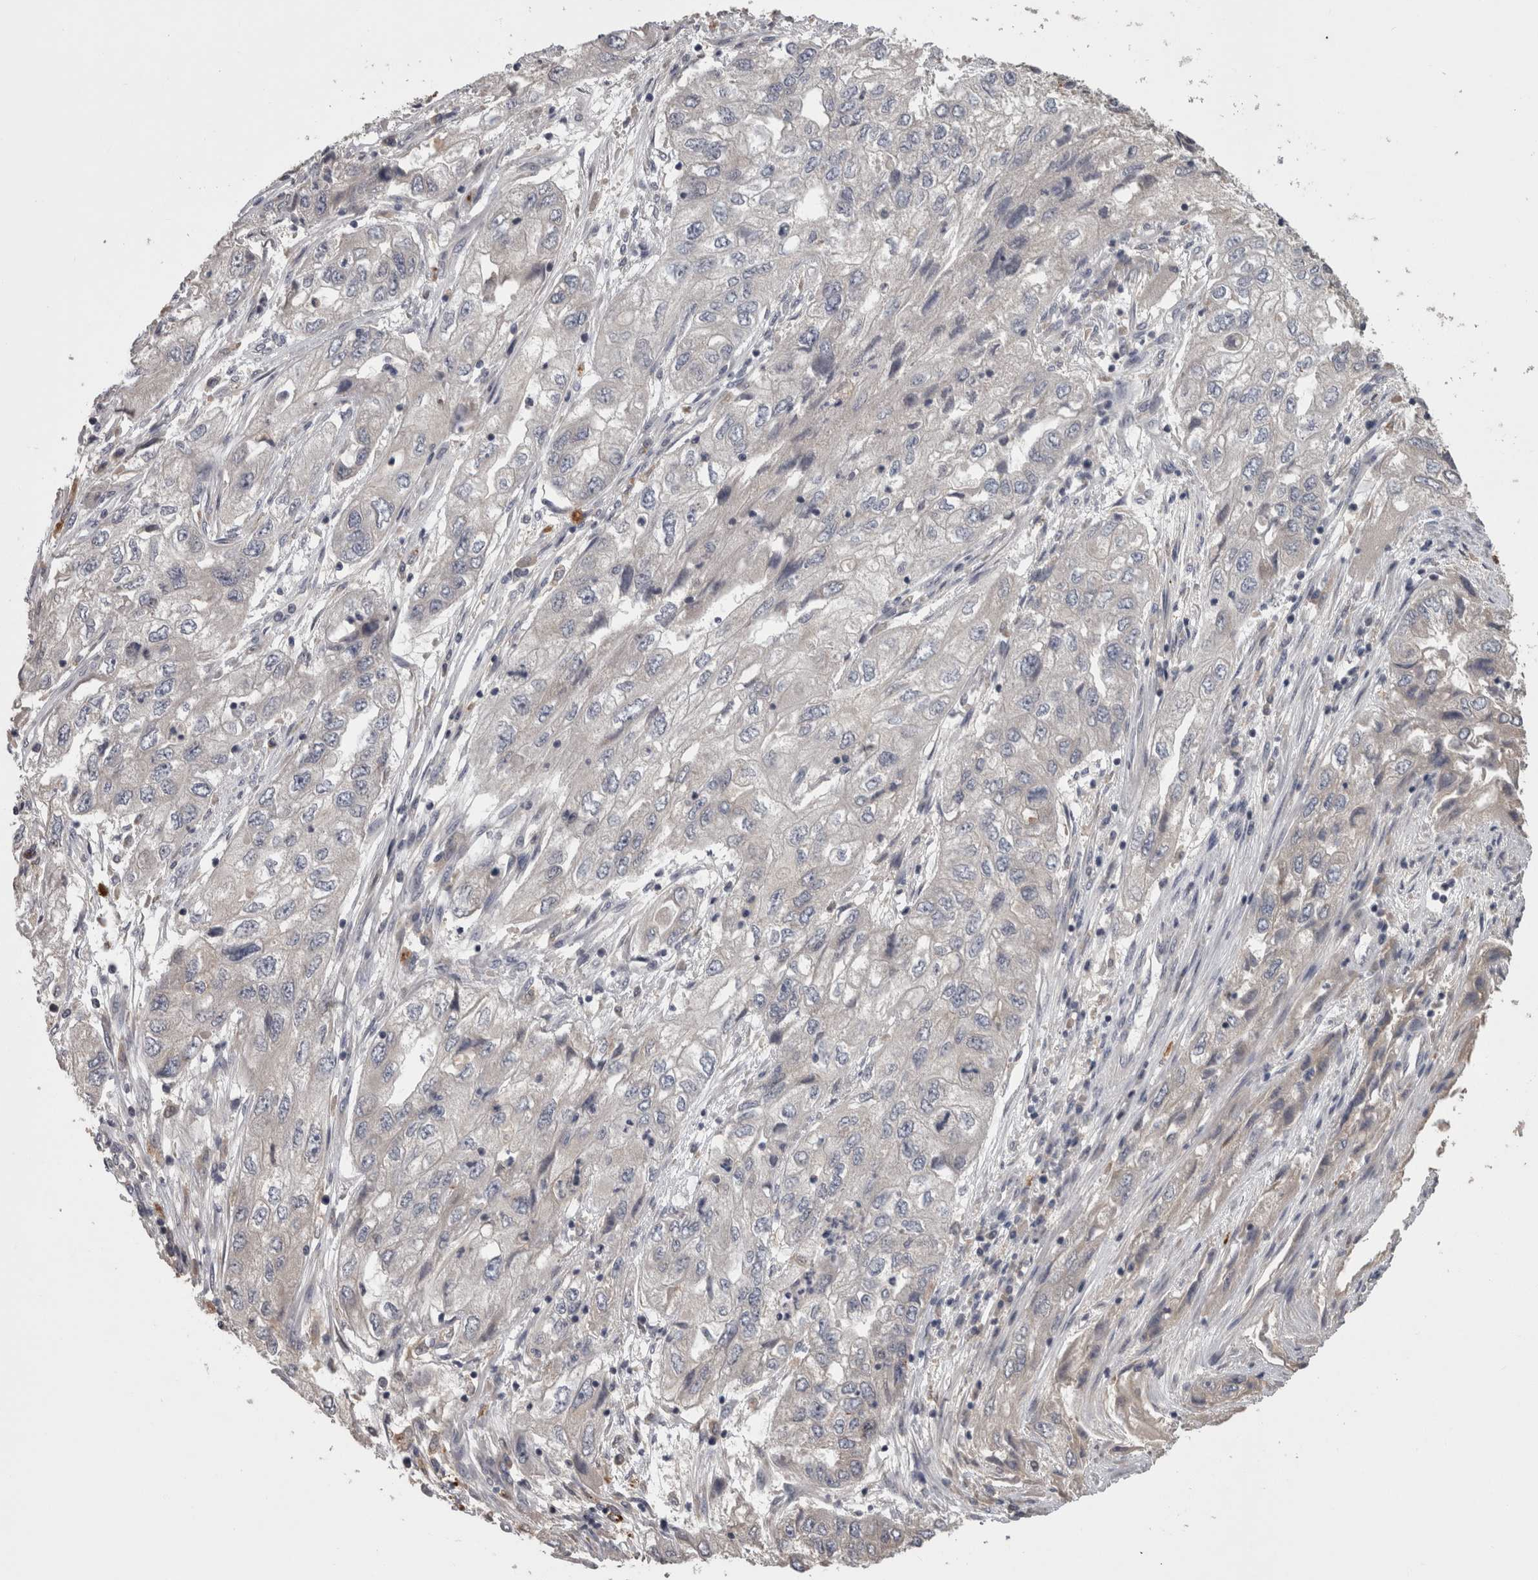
{"staining": {"intensity": "negative", "quantity": "none", "location": "none"}, "tissue": "endometrial cancer", "cell_type": "Tumor cells", "image_type": "cancer", "snomed": [{"axis": "morphology", "description": "Adenocarcinoma, NOS"}, {"axis": "topography", "description": "Endometrium"}], "caption": "The IHC image has no significant expression in tumor cells of endometrial cancer (adenocarcinoma) tissue. (DAB IHC visualized using brightfield microscopy, high magnification).", "gene": "PCM1", "patient": {"sex": "female", "age": 49}}